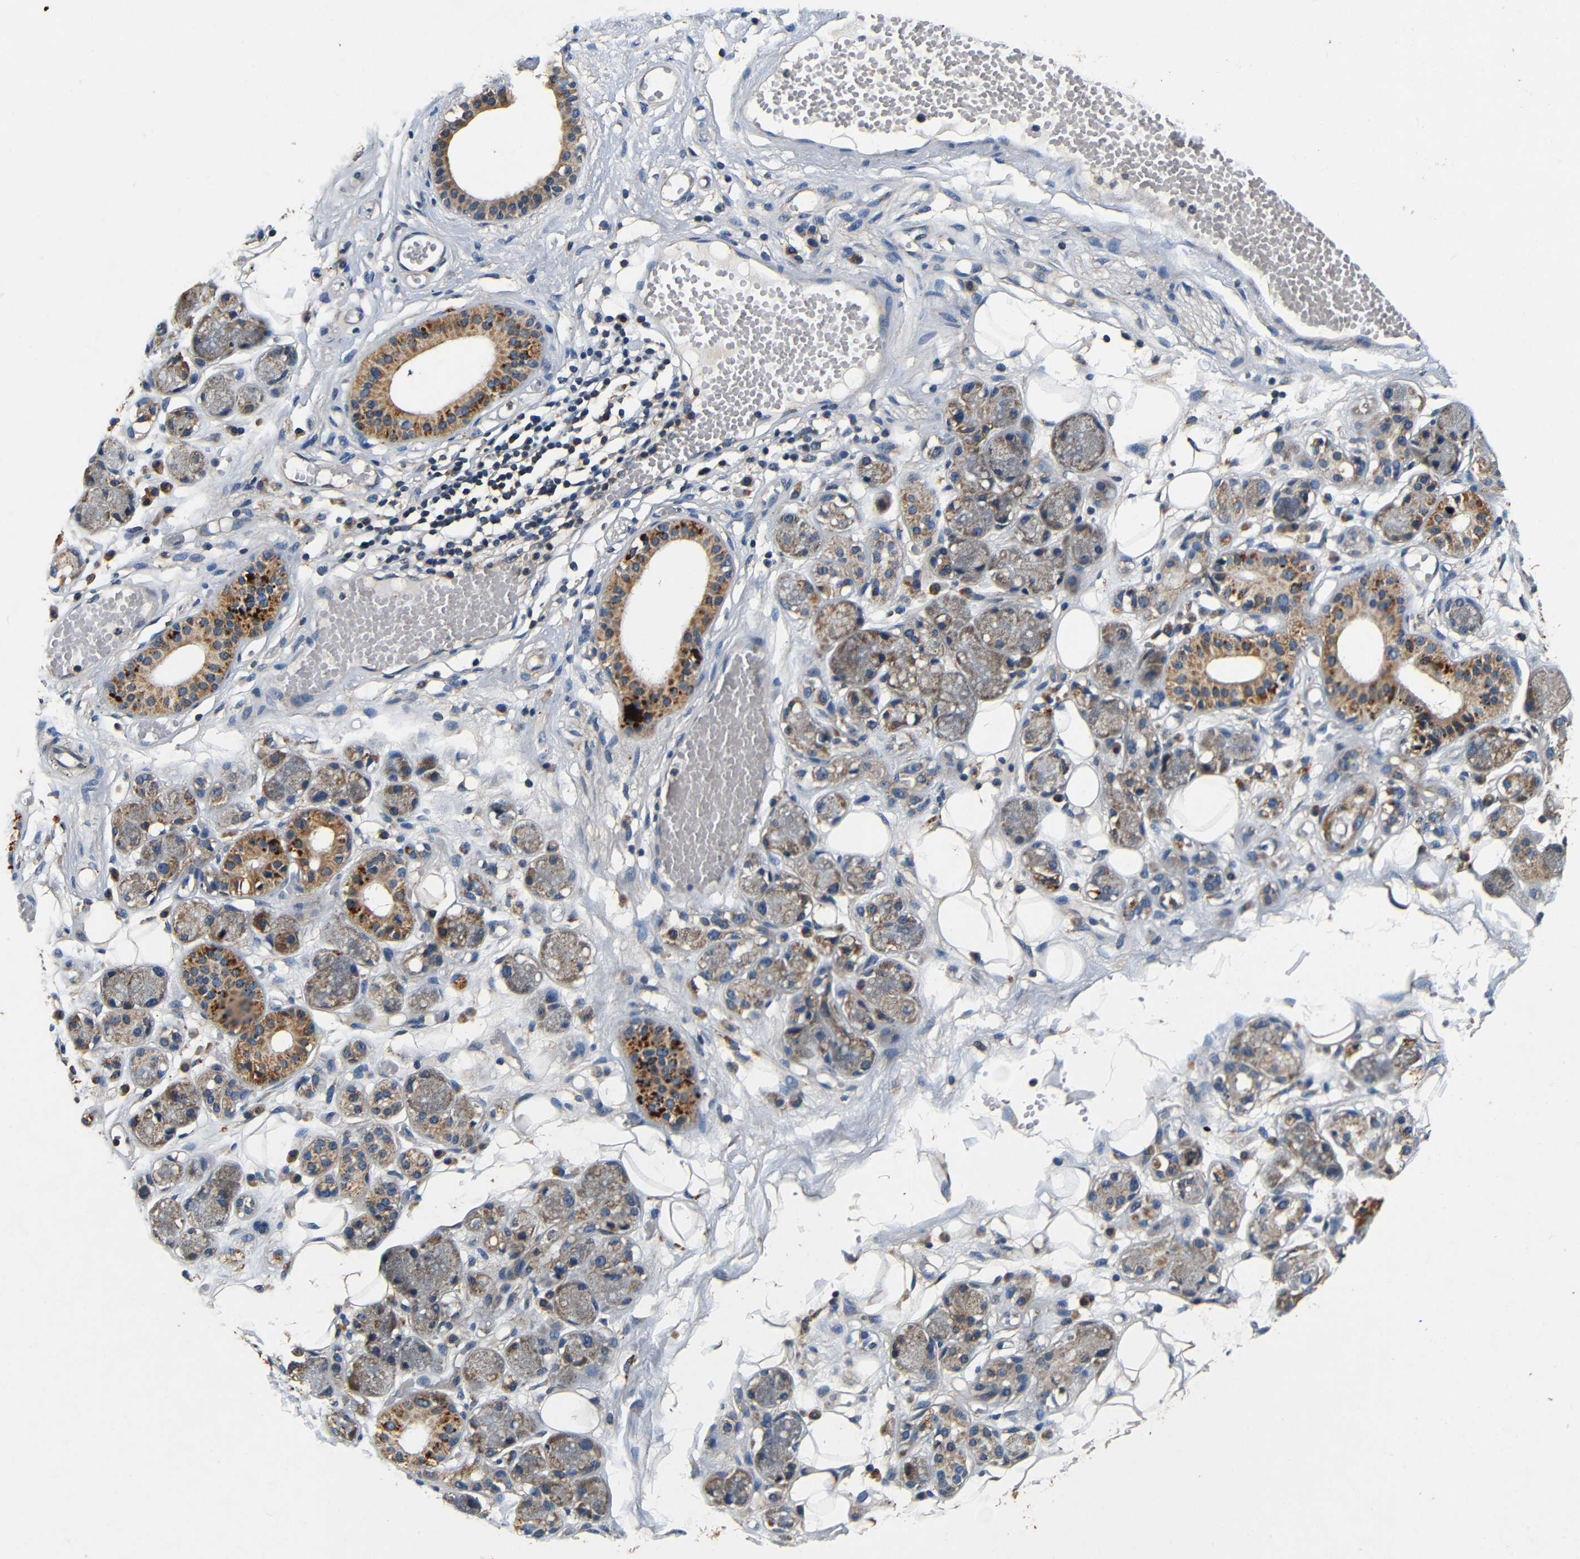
{"staining": {"intensity": "moderate", "quantity": "25%-75%", "location": "cytoplasmic/membranous"}, "tissue": "adipose tissue", "cell_type": "Adipocytes", "image_type": "normal", "snomed": [{"axis": "morphology", "description": "Normal tissue, NOS"}, {"axis": "morphology", "description": "Inflammation, NOS"}, {"axis": "topography", "description": "Vascular tissue"}, {"axis": "topography", "description": "Salivary gland"}], "caption": "Immunohistochemistry staining of unremarkable adipose tissue, which reveals medium levels of moderate cytoplasmic/membranous positivity in about 25%-75% of adipocytes indicating moderate cytoplasmic/membranous protein staining. The staining was performed using DAB (3,3'-diaminobenzidine) (brown) for protein detection and nuclei were counterstained in hematoxylin (blue).", "gene": "MTX1", "patient": {"sex": "female", "age": 75}}